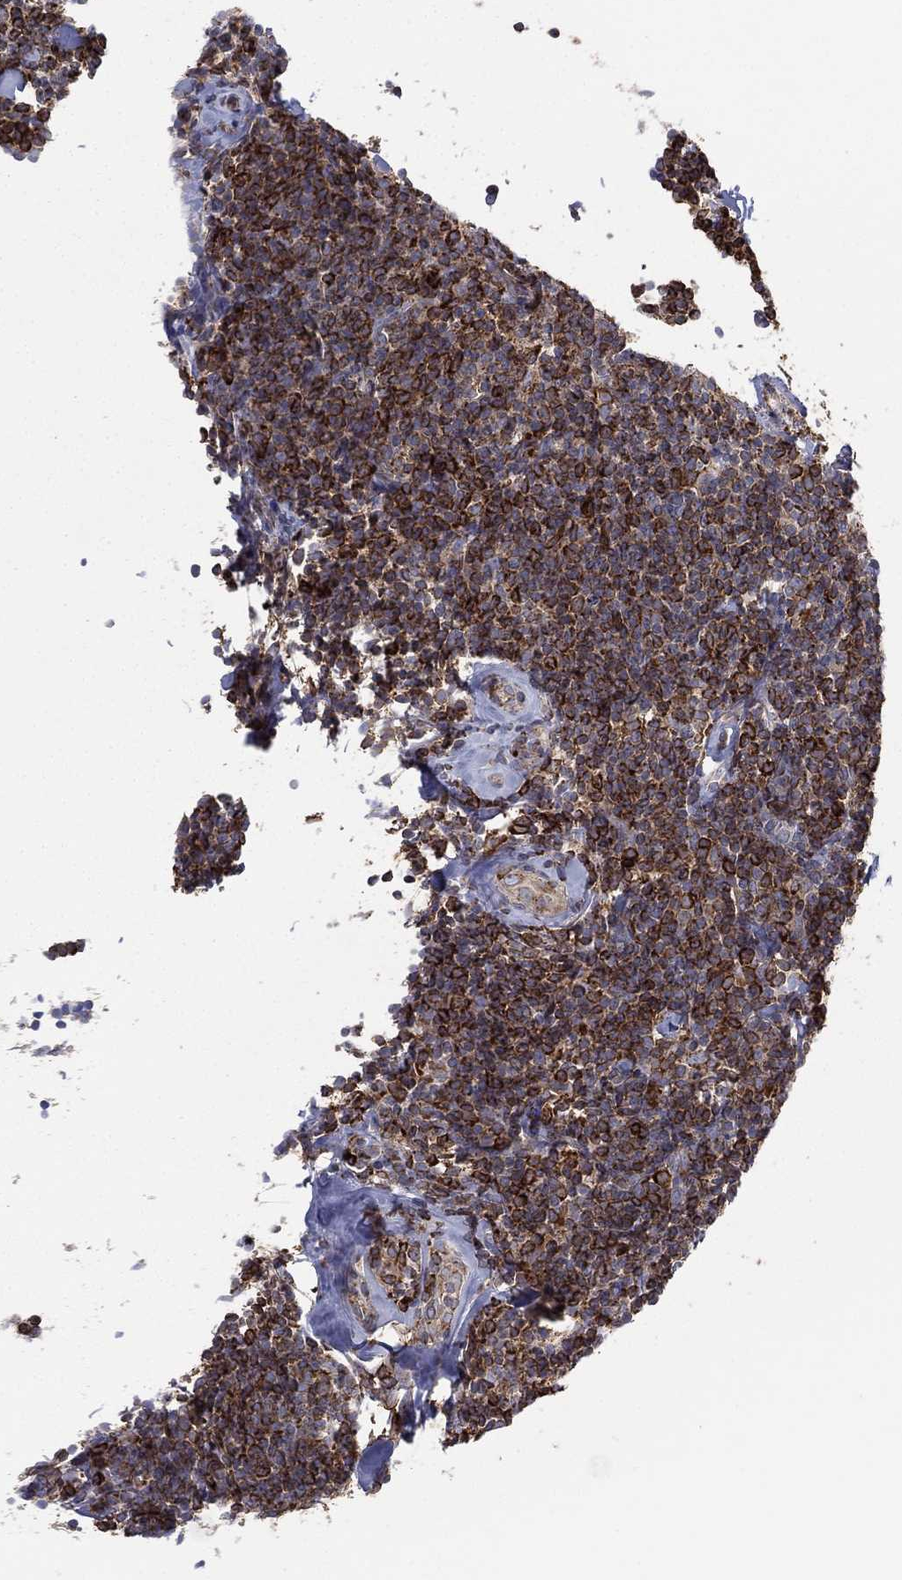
{"staining": {"intensity": "strong", "quantity": "25%-75%", "location": "cytoplasmic/membranous"}, "tissue": "lymphoma", "cell_type": "Tumor cells", "image_type": "cancer", "snomed": [{"axis": "morphology", "description": "Malignant lymphoma, non-Hodgkin's type, Low grade"}, {"axis": "topography", "description": "Lymph node"}], "caption": "Immunohistochemistry photomicrograph of neoplastic tissue: human lymphoma stained using IHC exhibits high levels of strong protein expression localized specifically in the cytoplasmic/membranous of tumor cells, appearing as a cytoplasmic/membranous brown color.", "gene": "CYB5B", "patient": {"sex": "female", "age": 56}}